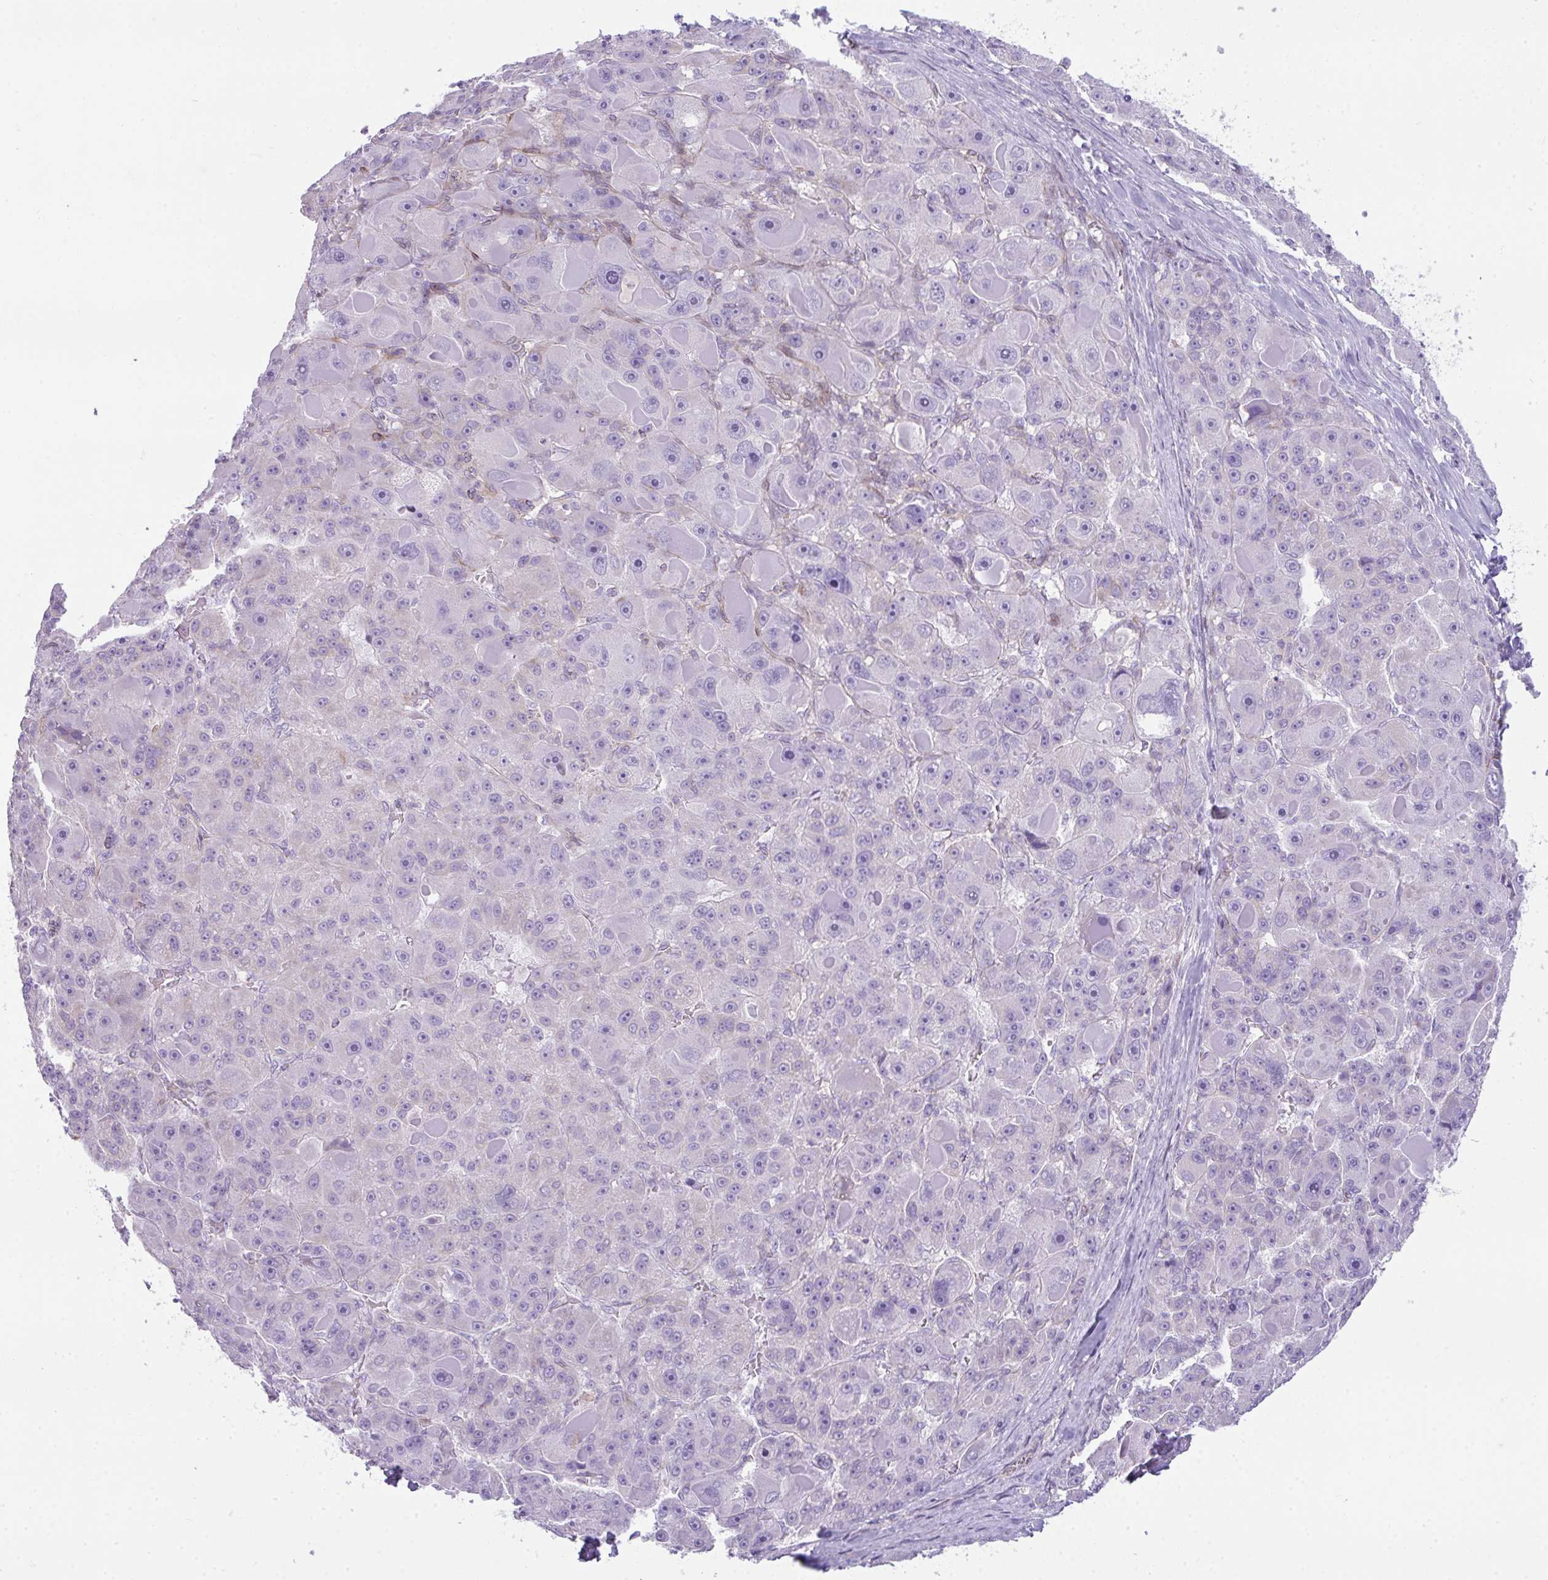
{"staining": {"intensity": "negative", "quantity": "none", "location": "none"}, "tissue": "liver cancer", "cell_type": "Tumor cells", "image_type": "cancer", "snomed": [{"axis": "morphology", "description": "Carcinoma, Hepatocellular, NOS"}, {"axis": "topography", "description": "Liver"}], "caption": "The immunohistochemistry (IHC) micrograph has no significant expression in tumor cells of liver hepatocellular carcinoma tissue.", "gene": "CDRT15", "patient": {"sex": "male", "age": 76}}